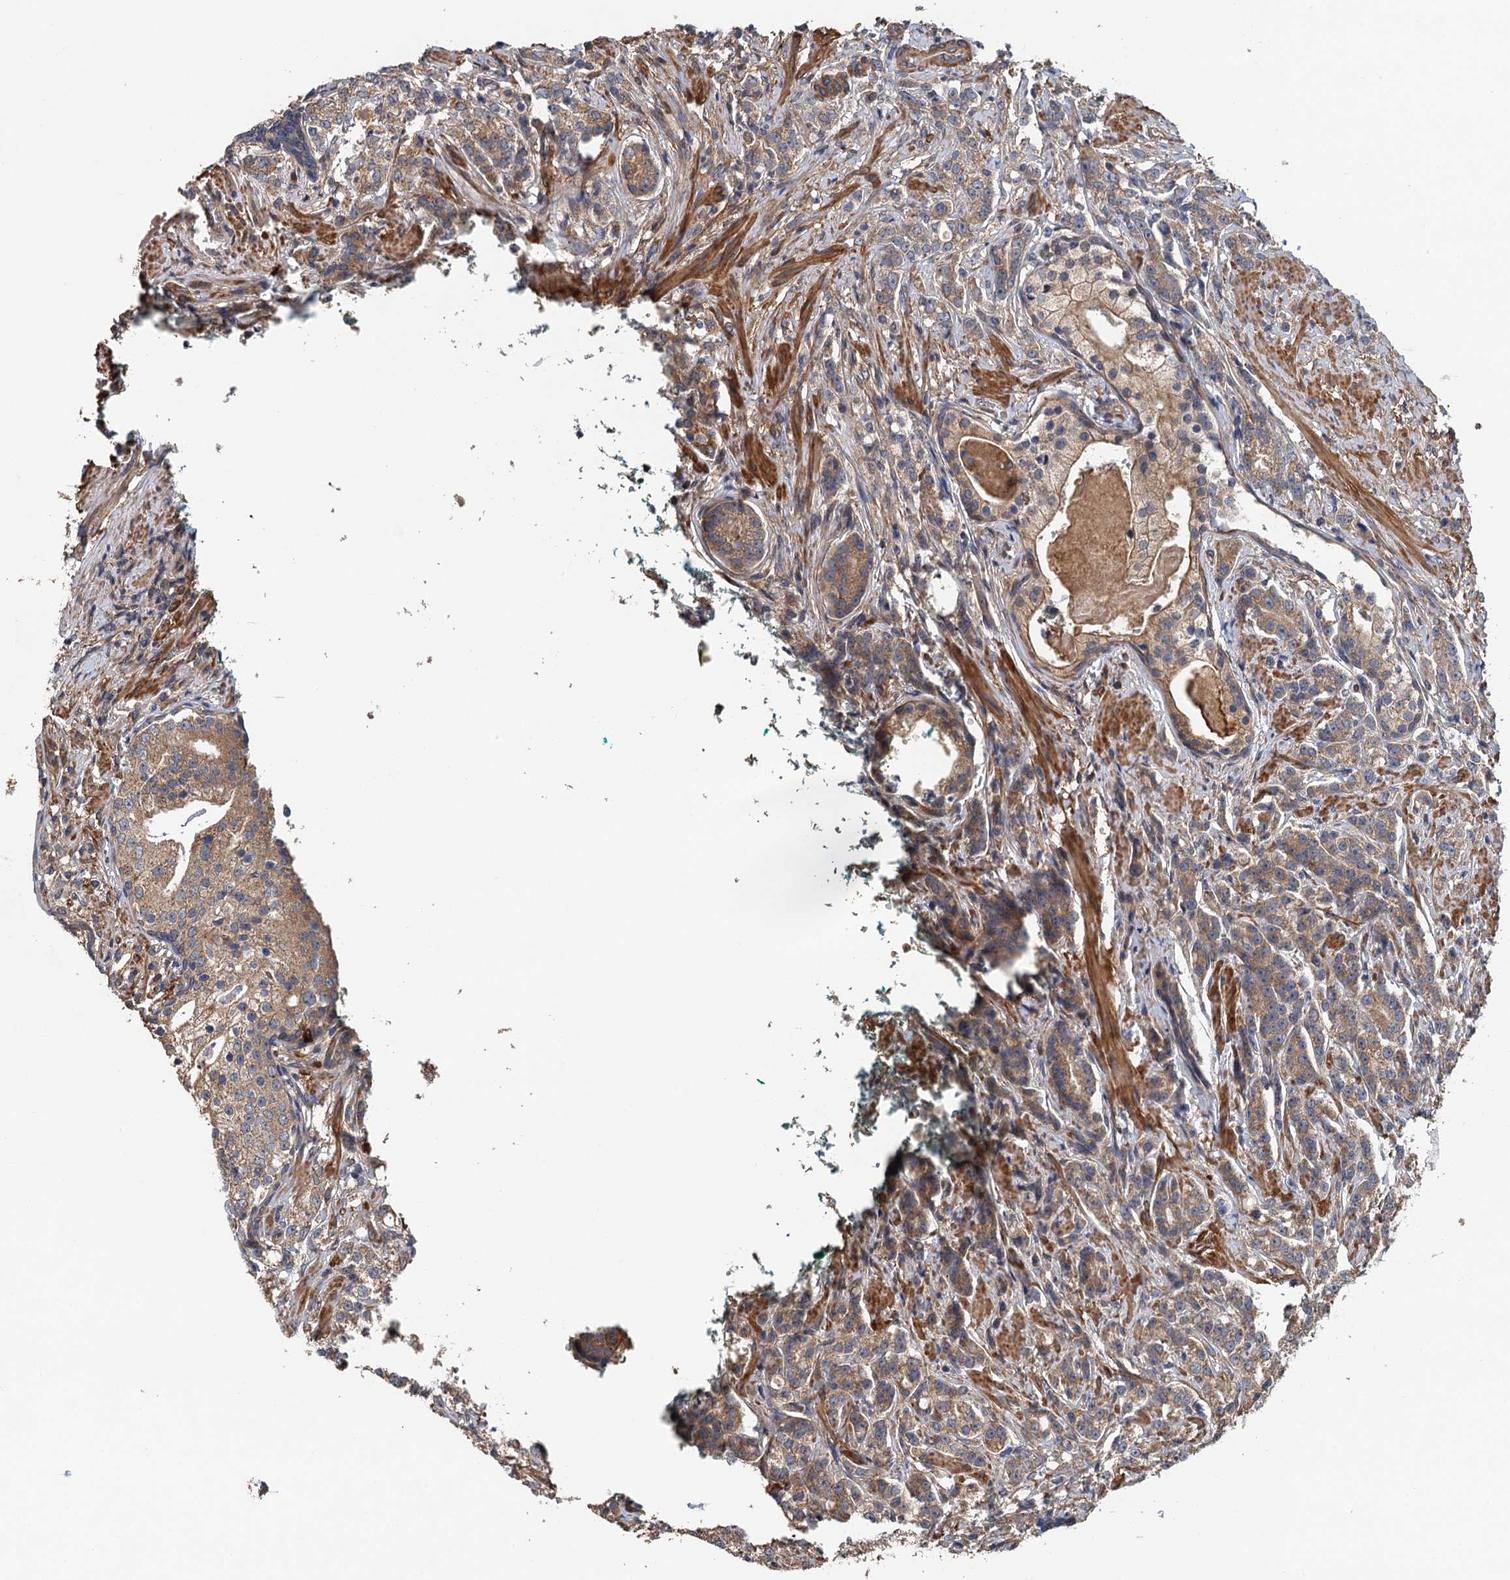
{"staining": {"intensity": "moderate", "quantity": ">75%", "location": "cytoplasmic/membranous"}, "tissue": "prostate cancer", "cell_type": "Tumor cells", "image_type": "cancer", "snomed": [{"axis": "morphology", "description": "Adenocarcinoma, High grade"}, {"axis": "topography", "description": "Prostate"}], "caption": "Immunohistochemistry of human prostate cancer (adenocarcinoma (high-grade)) displays medium levels of moderate cytoplasmic/membranous positivity in approximately >75% of tumor cells.", "gene": "MEAK7", "patient": {"sex": "male", "age": 69}}